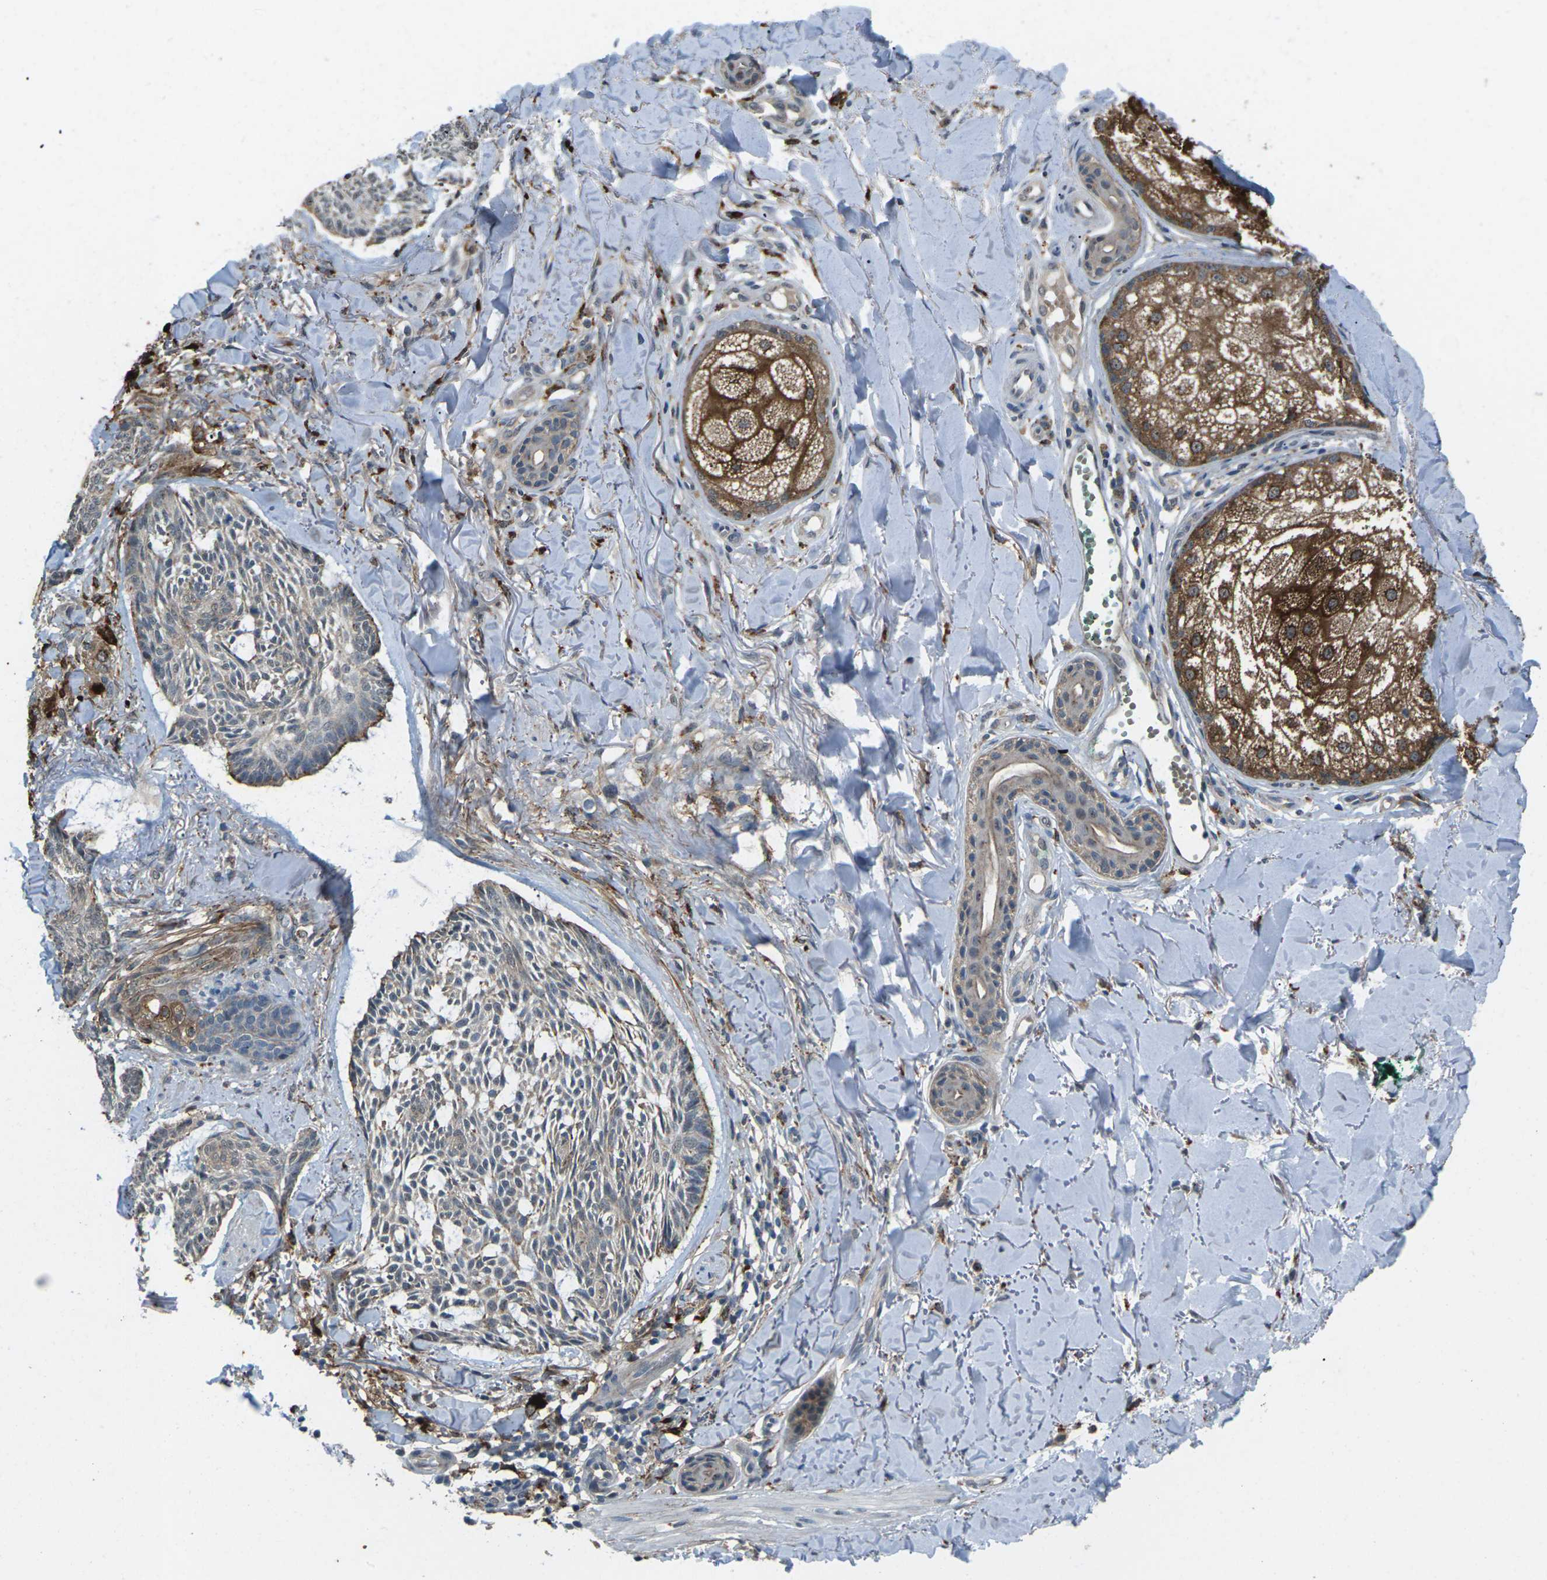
{"staining": {"intensity": "weak", "quantity": "<25%", "location": "cytoplasmic/membranous"}, "tissue": "skin cancer", "cell_type": "Tumor cells", "image_type": "cancer", "snomed": [{"axis": "morphology", "description": "Basal cell carcinoma"}, {"axis": "topography", "description": "Skin"}], "caption": "DAB (3,3'-diaminobenzidine) immunohistochemical staining of human skin cancer (basal cell carcinoma) reveals no significant positivity in tumor cells.", "gene": "SLC31A2", "patient": {"sex": "male", "age": 43}}